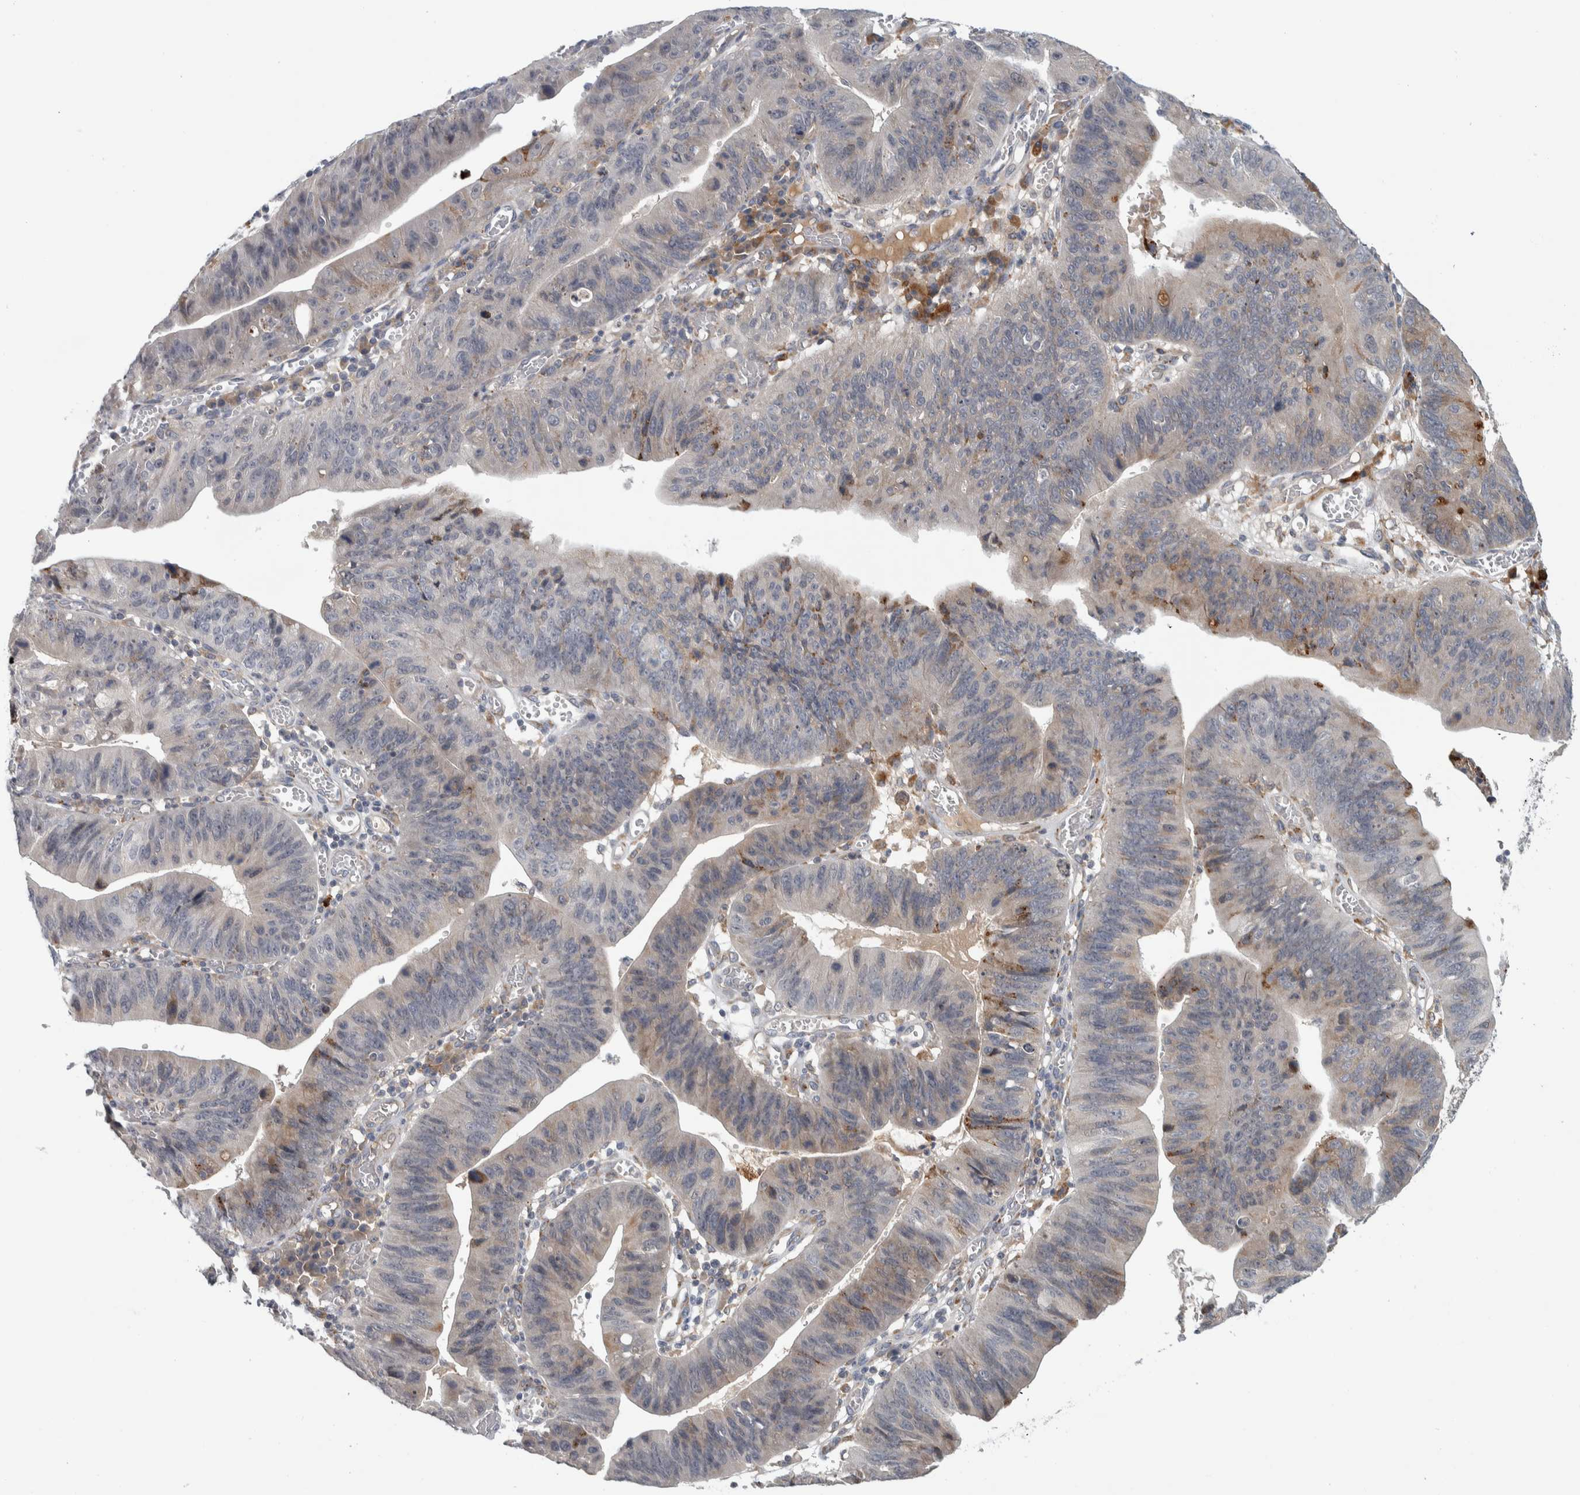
{"staining": {"intensity": "weak", "quantity": "25%-75%", "location": "cytoplasmic/membranous"}, "tissue": "stomach cancer", "cell_type": "Tumor cells", "image_type": "cancer", "snomed": [{"axis": "morphology", "description": "Adenocarcinoma, NOS"}, {"axis": "topography", "description": "Stomach"}], "caption": "Brown immunohistochemical staining in stomach adenocarcinoma displays weak cytoplasmic/membranous positivity in approximately 25%-75% of tumor cells.", "gene": "ADPRM", "patient": {"sex": "male", "age": 59}}